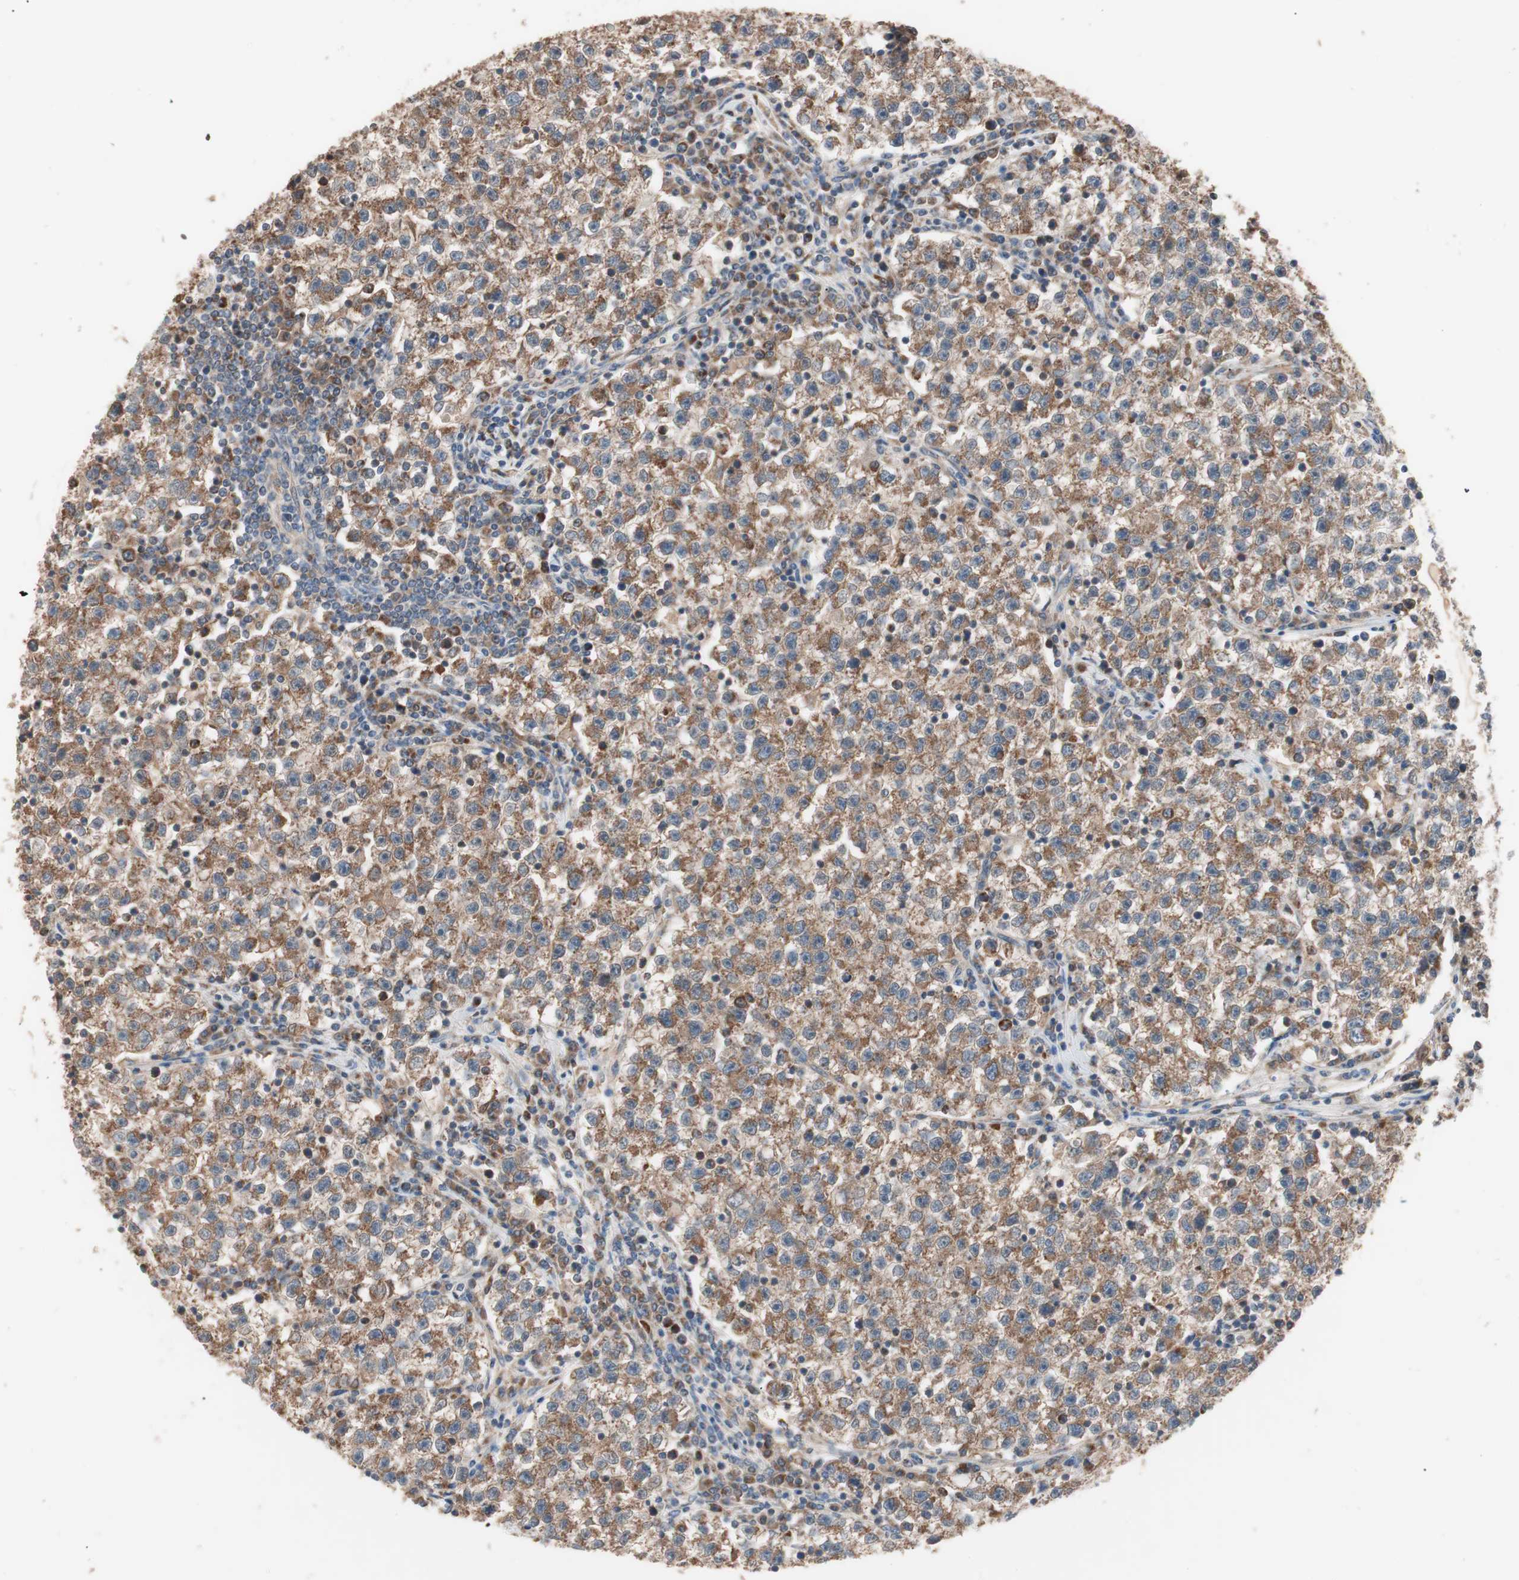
{"staining": {"intensity": "moderate", "quantity": ">75%", "location": "cytoplasmic/membranous"}, "tissue": "testis cancer", "cell_type": "Tumor cells", "image_type": "cancer", "snomed": [{"axis": "morphology", "description": "Seminoma, NOS"}, {"axis": "topography", "description": "Testis"}], "caption": "Approximately >75% of tumor cells in human seminoma (testis) show moderate cytoplasmic/membranous protein positivity as visualized by brown immunohistochemical staining.", "gene": "HMBS", "patient": {"sex": "male", "age": 22}}